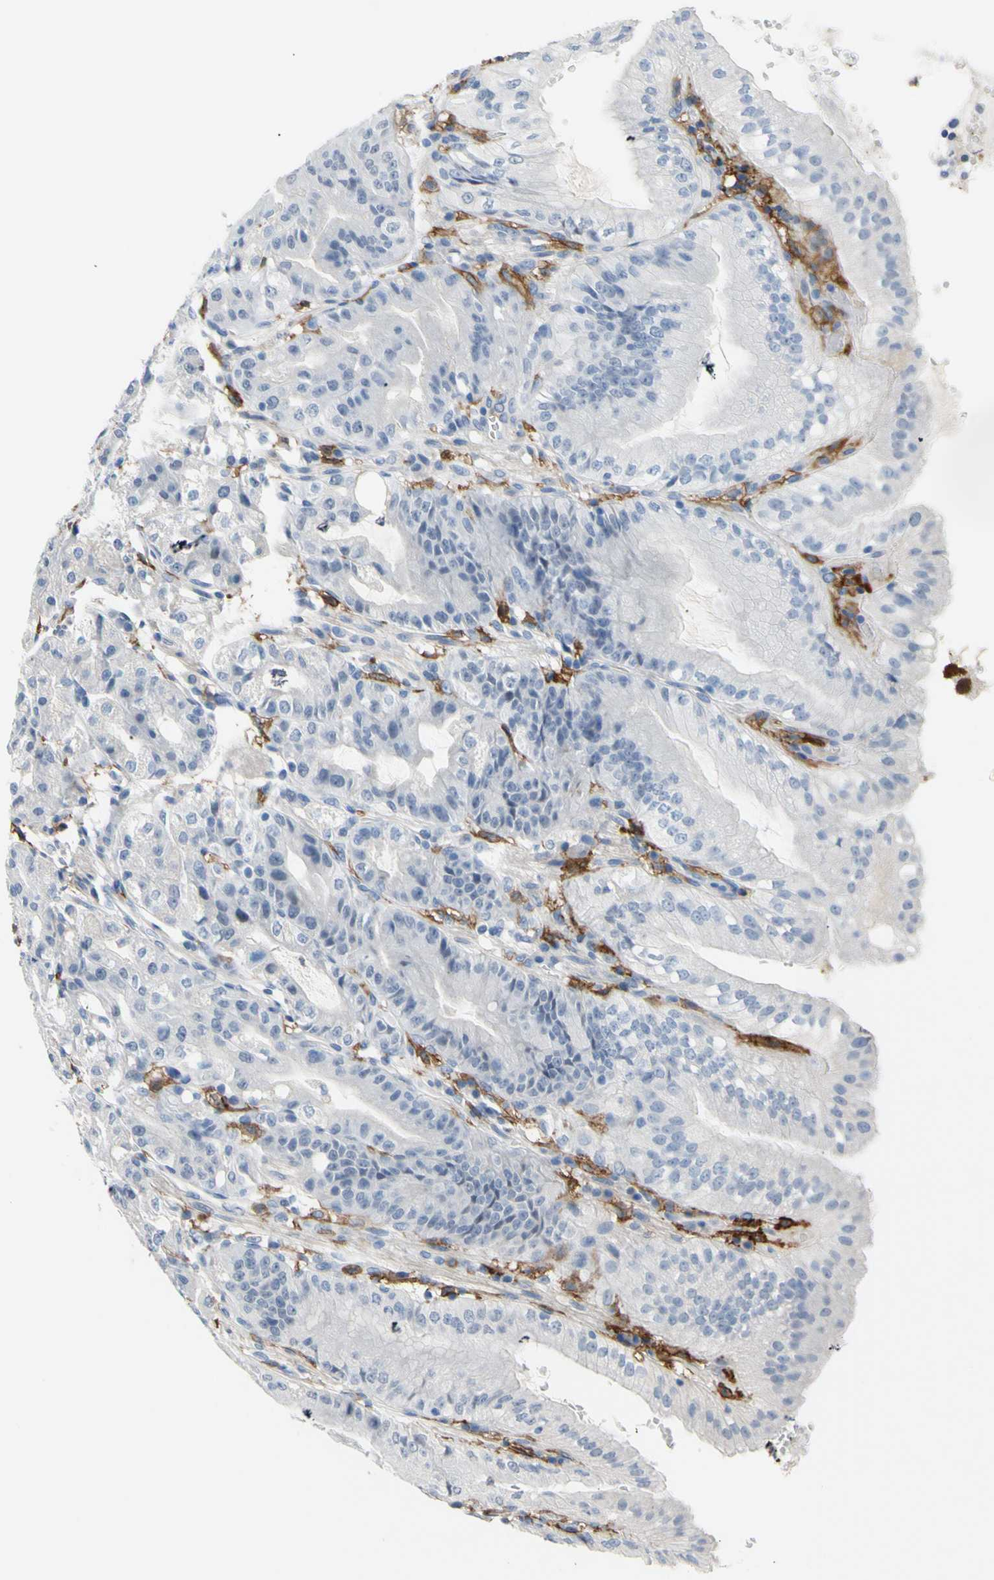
{"staining": {"intensity": "negative", "quantity": "none", "location": "none"}, "tissue": "stomach", "cell_type": "Glandular cells", "image_type": "normal", "snomed": [{"axis": "morphology", "description": "Normal tissue, NOS"}, {"axis": "topography", "description": "Stomach, lower"}], "caption": "The micrograph exhibits no significant expression in glandular cells of stomach. The staining is performed using DAB (3,3'-diaminobenzidine) brown chromogen with nuclei counter-stained in using hematoxylin.", "gene": "FCGR2A", "patient": {"sex": "male", "age": 71}}